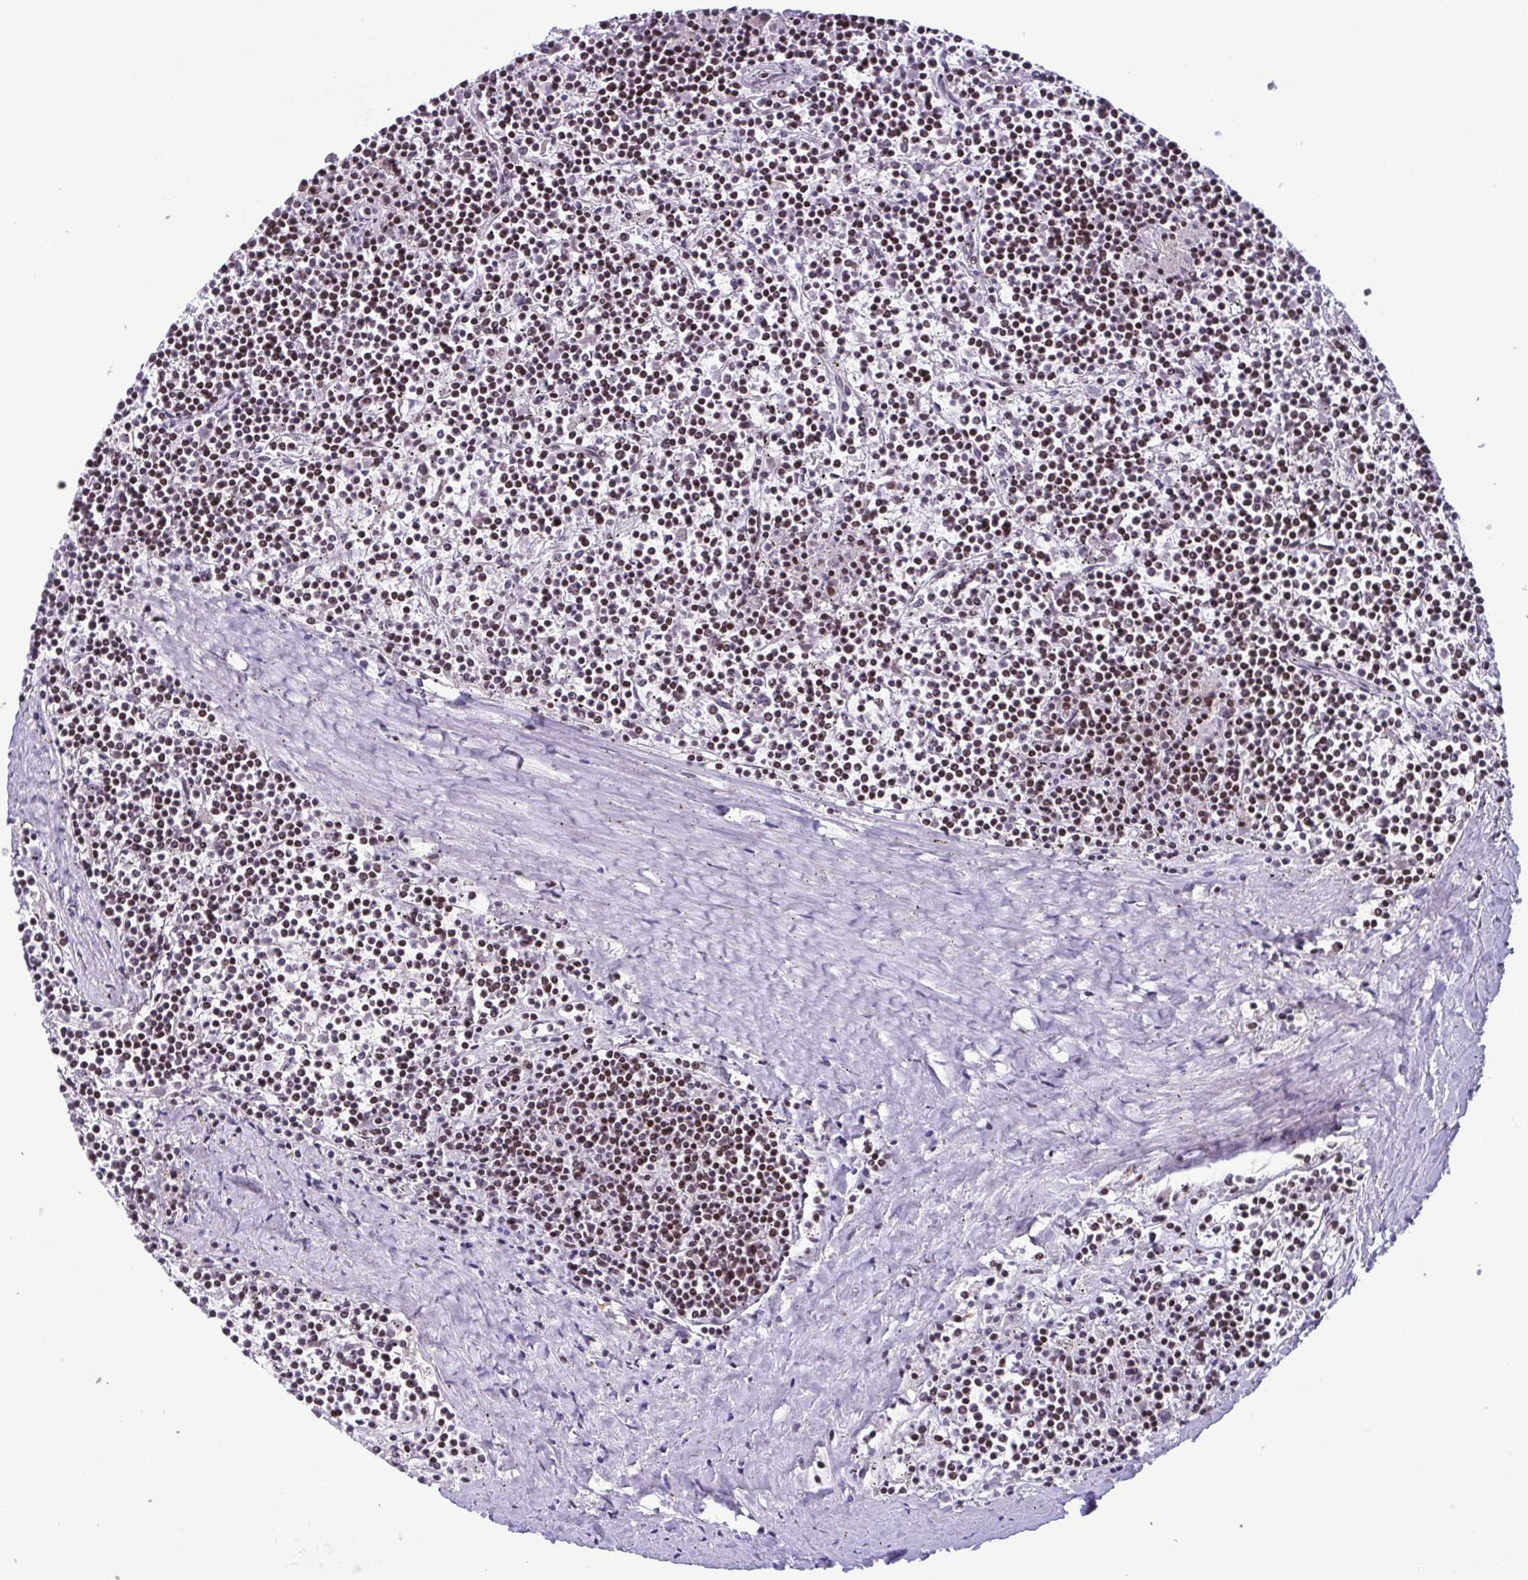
{"staining": {"intensity": "moderate", "quantity": "25%-75%", "location": "nuclear"}, "tissue": "lymphoma", "cell_type": "Tumor cells", "image_type": "cancer", "snomed": [{"axis": "morphology", "description": "Malignant lymphoma, non-Hodgkin's type, Low grade"}, {"axis": "topography", "description": "Spleen"}], "caption": "A brown stain shows moderate nuclear staining of a protein in human low-grade malignant lymphoma, non-Hodgkin's type tumor cells. (Brightfield microscopy of DAB IHC at high magnification).", "gene": "IRF1", "patient": {"sex": "female", "age": 19}}